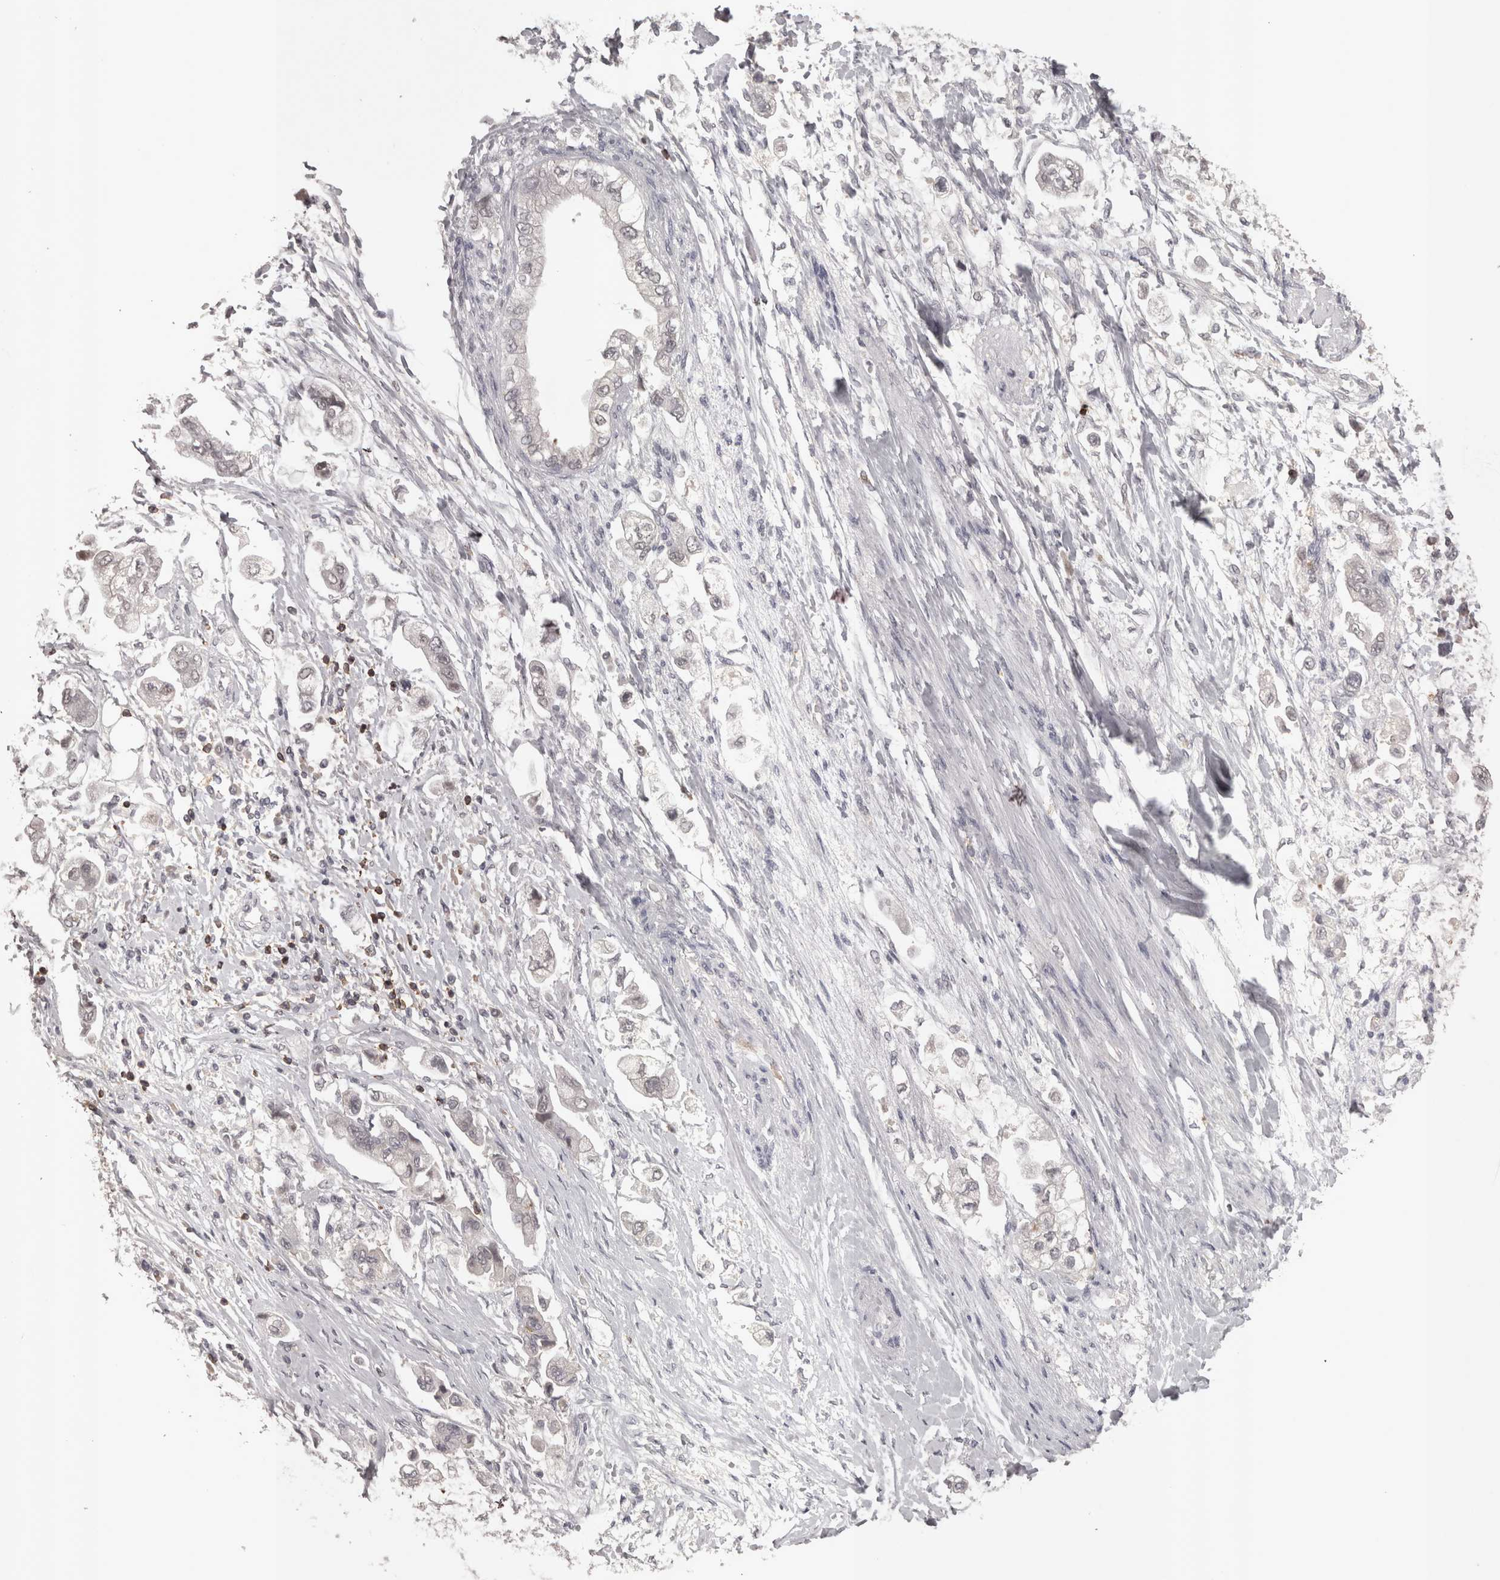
{"staining": {"intensity": "weak", "quantity": "<25%", "location": "nuclear"}, "tissue": "stomach cancer", "cell_type": "Tumor cells", "image_type": "cancer", "snomed": [{"axis": "morphology", "description": "Adenocarcinoma, NOS"}, {"axis": "topography", "description": "Stomach"}], "caption": "Immunohistochemistry (IHC) image of neoplastic tissue: human stomach cancer stained with DAB (3,3'-diaminobenzidine) displays no significant protein expression in tumor cells.", "gene": "SKAP1", "patient": {"sex": "male", "age": 62}}